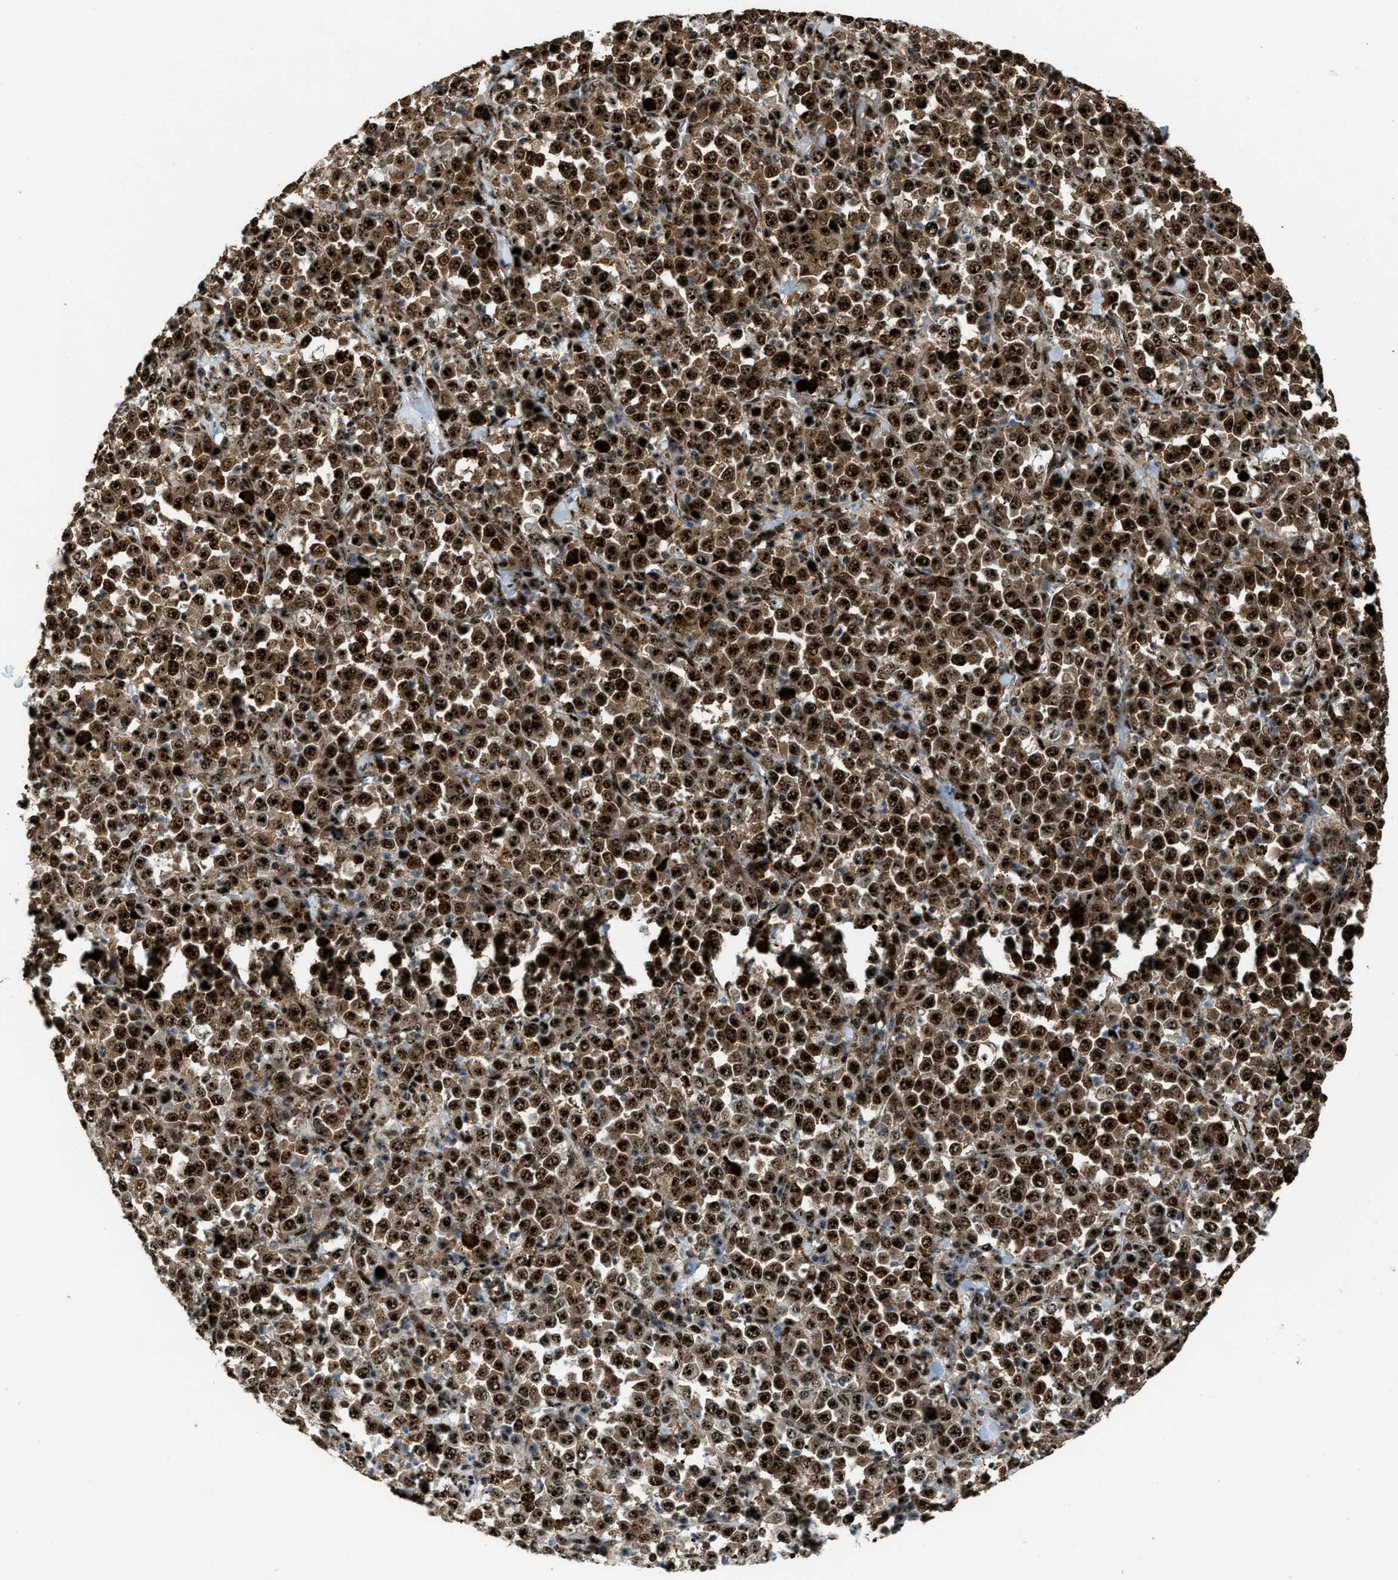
{"staining": {"intensity": "strong", "quantity": ">75%", "location": "cytoplasmic/membranous,nuclear"}, "tissue": "stomach cancer", "cell_type": "Tumor cells", "image_type": "cancer", "snomed": [{"axis": "morphology", "description": "Normal tissue, NOS"}, {"axis": "morphology", "description": "Adenocarcinoma, NOS"}, {"axis": "topography", "description": "Stomach, upper"}, {"axis": "topography", "description": "Stomach"}], "caption": "Immunohistochemical staining of human stomach cancer reveals high levels of strong cytoplasmic/membranous and nuclear protein staining in approximately >75% of tumor cells.", "gene": "ZNF687", "patient": {"sex": "male", "age": 59}}